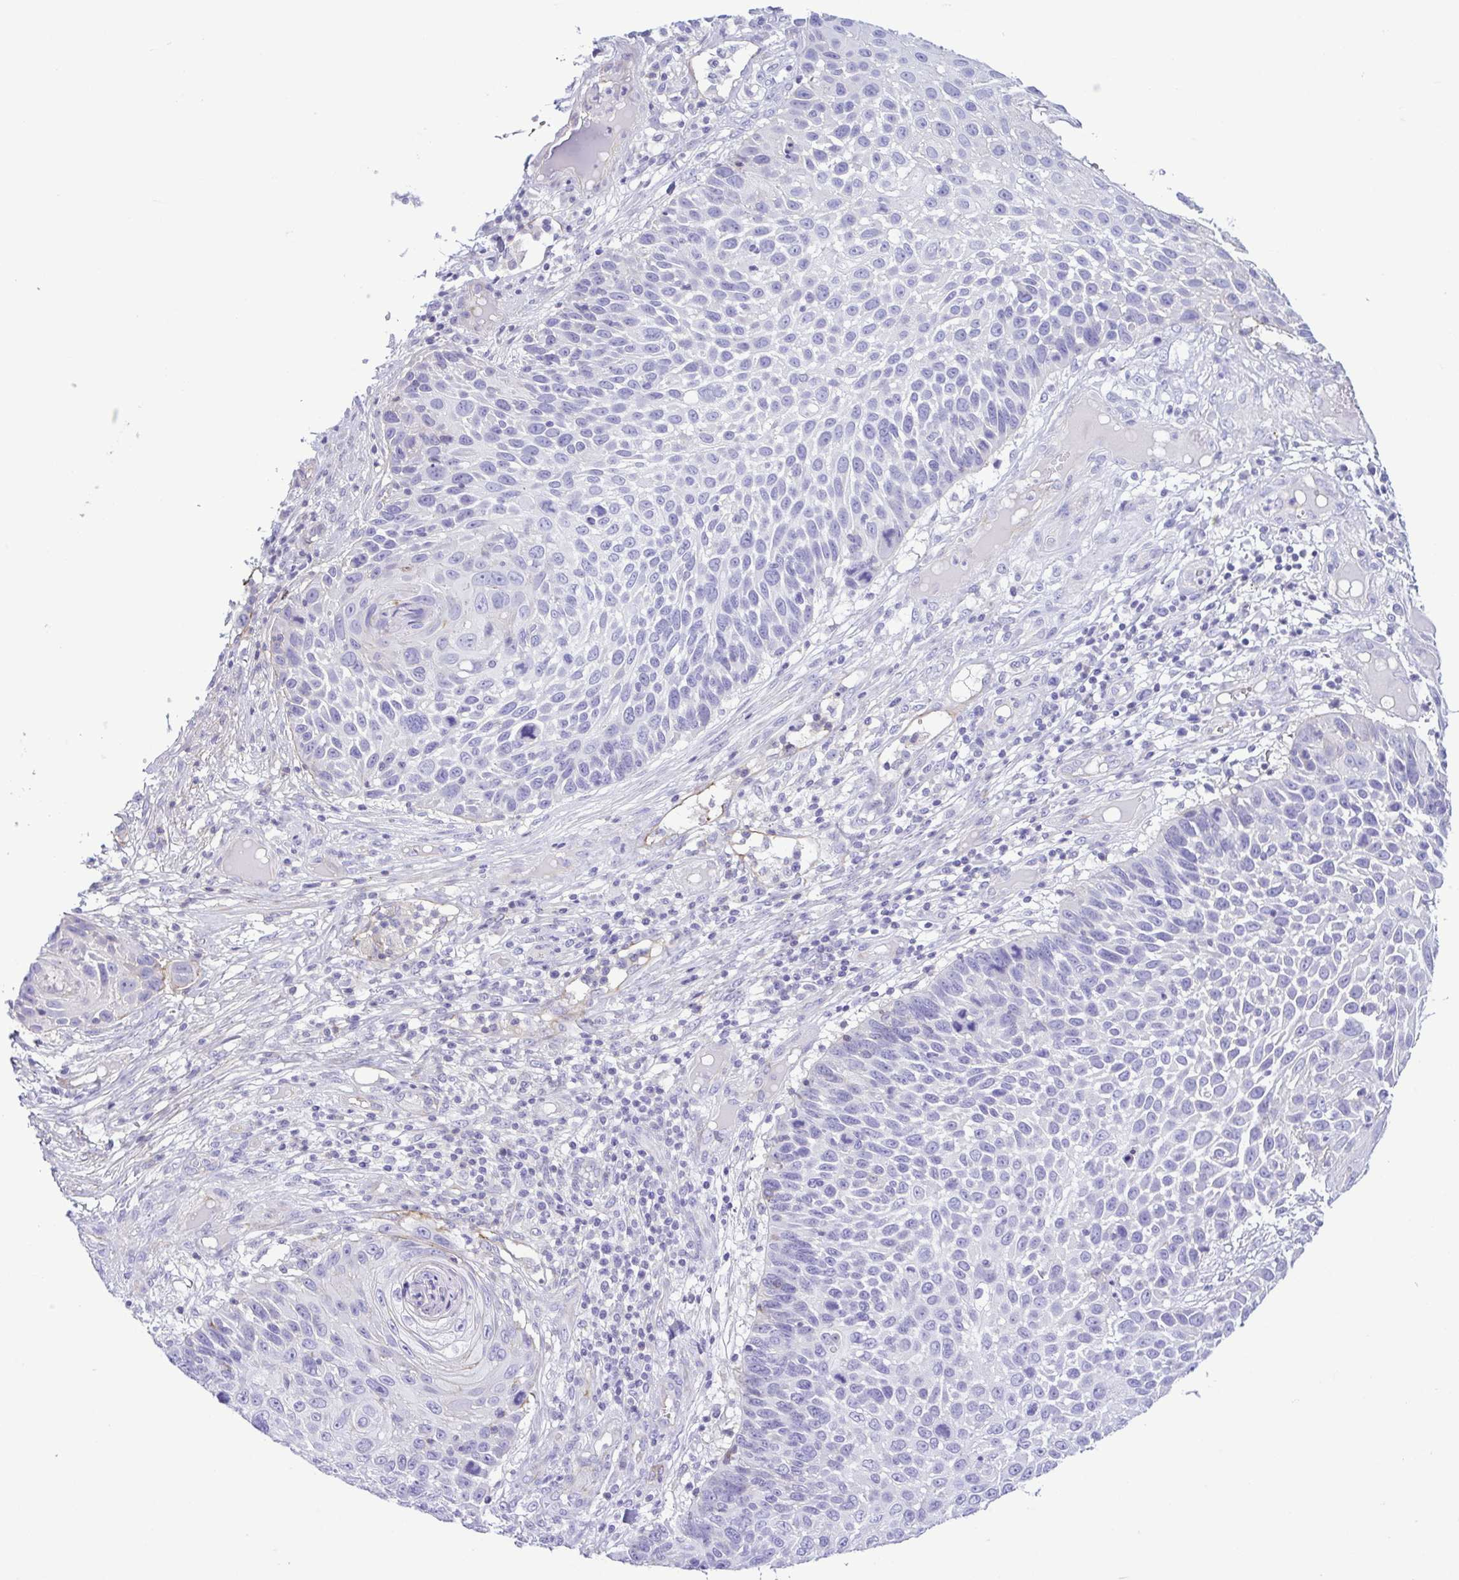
{"staining": {"intensity": "negative", "quantity": "none", "location": "none"}, "tissue": "skin cancer", "cell_type": "Tumor cells", "image_type": "cancer", "snomed": [{"axis": "morphology", "description": "Squamous cell carcinoma, NOS"}, {"axis": "topography", "description": "Skin"}], "caption": "Tumor cells are negative for brown protein staining in skin squamous cell carcinoma.", "gene": "GPR182", "patient": {"sex": "male", "age": 92}}